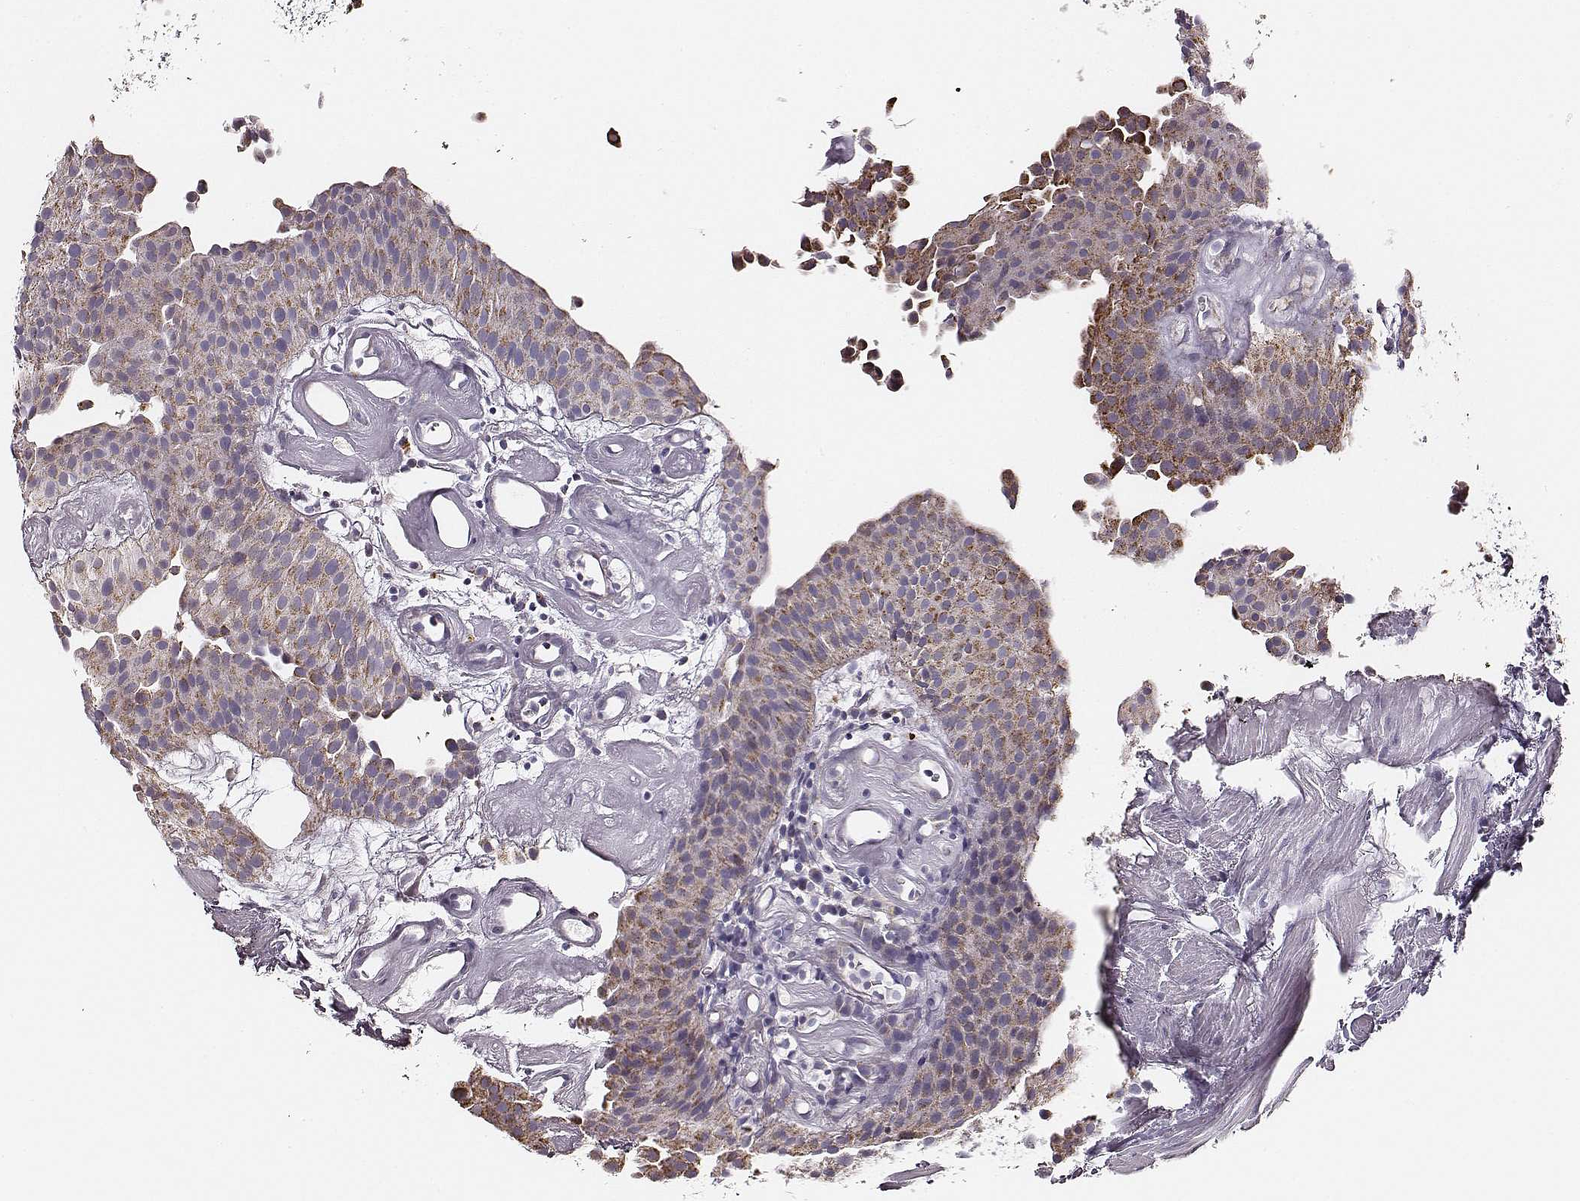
{"staining": {"intensity": "moderate", "quantity": "25%-75%", "location": "cytoplasmic/membranous"}, "tissue": "urothelial cancer", "cell_type": "Tumor cells", "image_type": "cancer", "snomed": [{"axis": "morphology", "description": "Urothelial carcinoma, Low grade"}, {"axis": "topography", "description": "Urinary bladder"}], "caption": "A brown stain shows moderate cytoplasmic/membranous positivity of a protein in urothelial cancer tumor cells.", "gene": "UBL4B", "patient": {"sex": "female", "age": 87}}